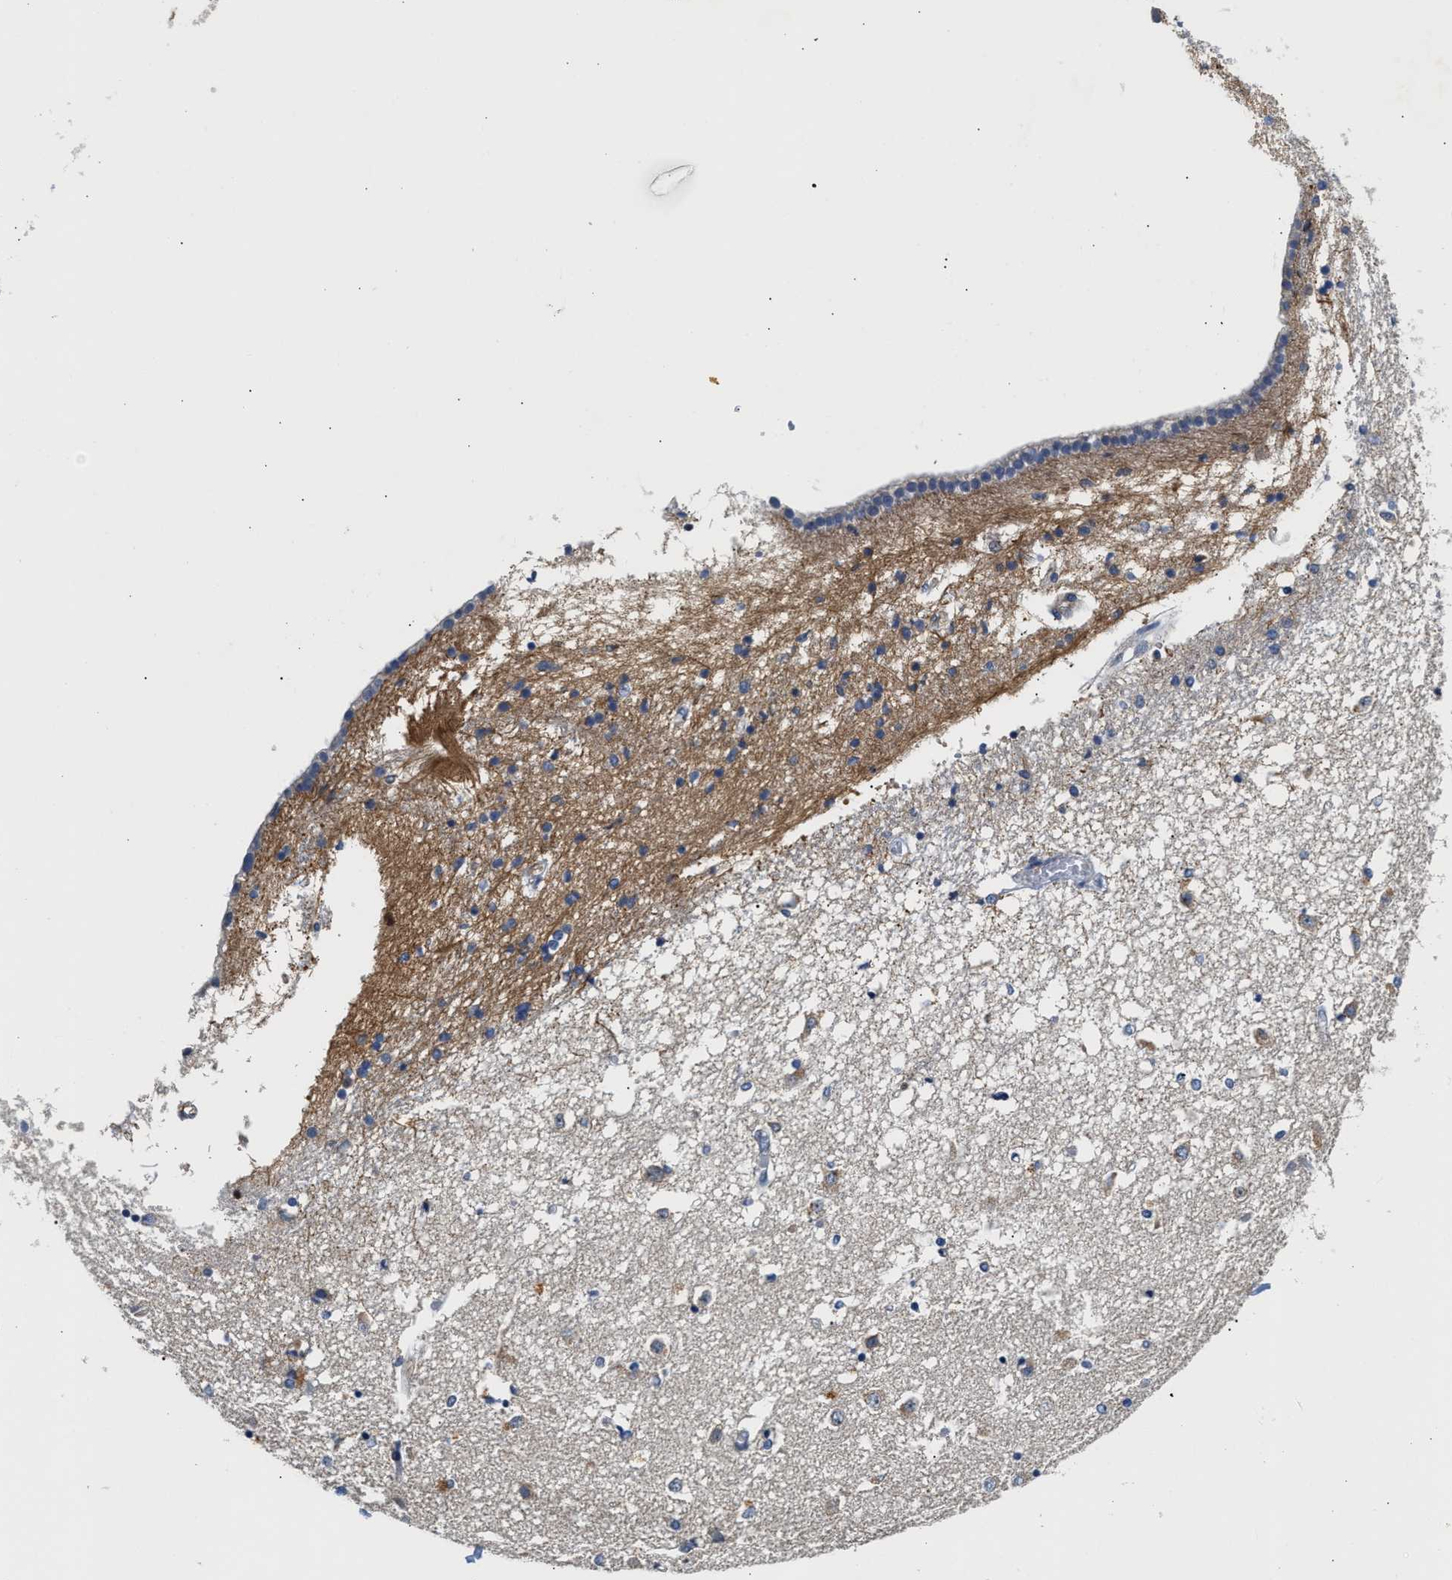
{"staining": {"intensity": "negative", "quantity": "none", "location": "none"}, "tissue": "caudate", "cell_type": "Glial cells", "image_type": "normal", "snomed": [{"axis": "morphology", "description": "Normal tissue, NOS"}, {"axis": "topography", "description": "Lateral ventricle wall"}], "caption": "Human caudate stained for a protein using immunohistochemistry shows no positivity in glial cells.", "gene": "SLIT2", "patient": {"sex": "male", "age": 45}}